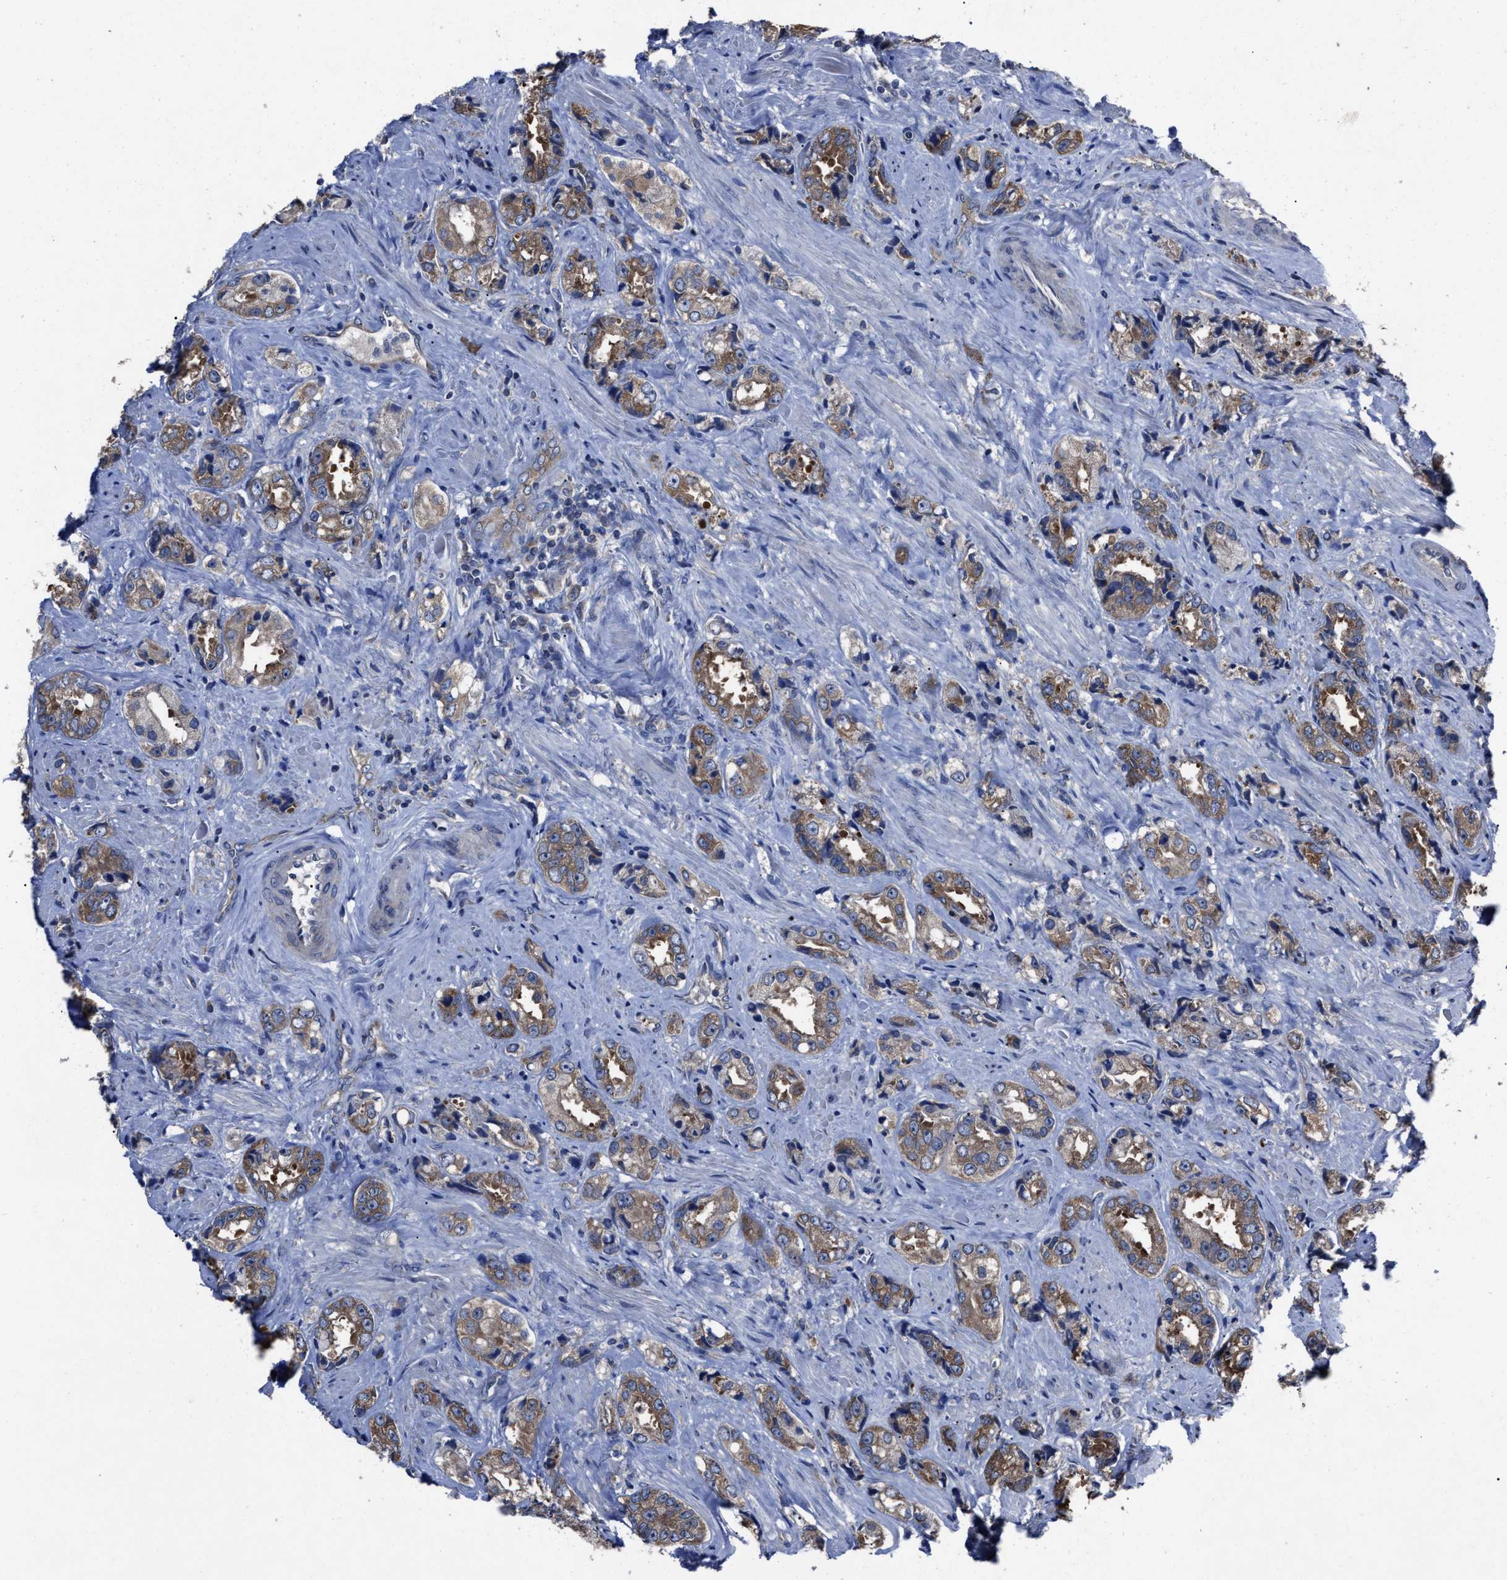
{"staining": {"intensity": "moderate", "quantity": ">75%", "location": "cytoplasmic/membranous"}, "tissue": "prostate cancer", "cell_type": "Tumor cells", "image_type": "cancer", "snomed": [{"axis": "morphology", "description": "Adenocarcinoma, High grade"}, {"axis": "topography", "description": "Prostate"}], "caption": "This image demonstrates IHC staining of human prostate cancer, with medium moderate cytoplasmic/membranous staining in approximately >75% of tumor cells.", "gene": "UPF1", "patient": {"sex": "male", "age": 61}}